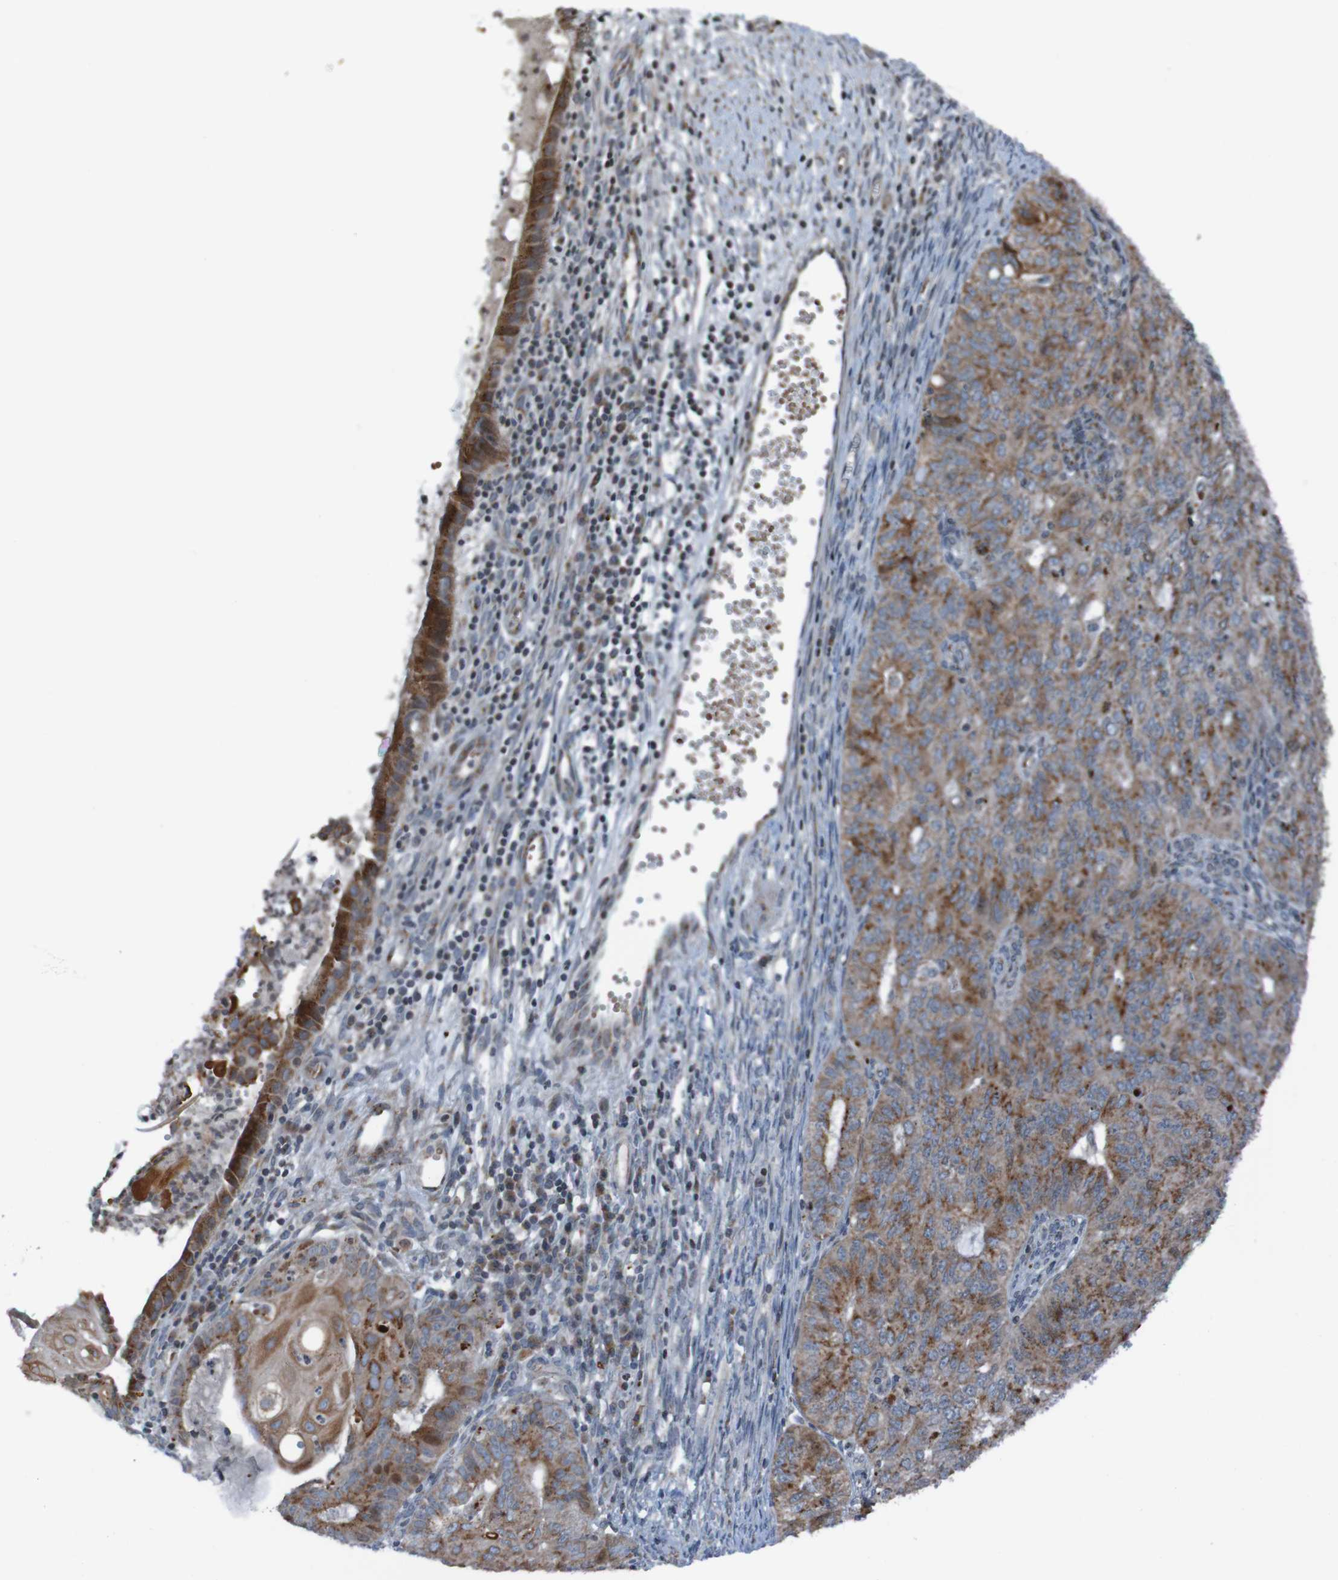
{"staining": {"intensity": "moderate", "quantity": ">75%", "location": "cytoplasmic/membranous"}, "tissue": "endometrial cancer", "cell_type": "Tumor cells", "image_type": "cancer", "snomed": [{"axis": "morphology", "description": "Adenocarcinoma, NOS"}, {"axis": "topography", "description": "Endometrium"}], "caption": "Brown immunohistochemical staining in human endometrial cancer exhibits moderate cytoplasmic/membranous positivity in approximately >75% of tumor cells.", "gene": "UNG", "patient": {"sex": "female", "age": 32}}